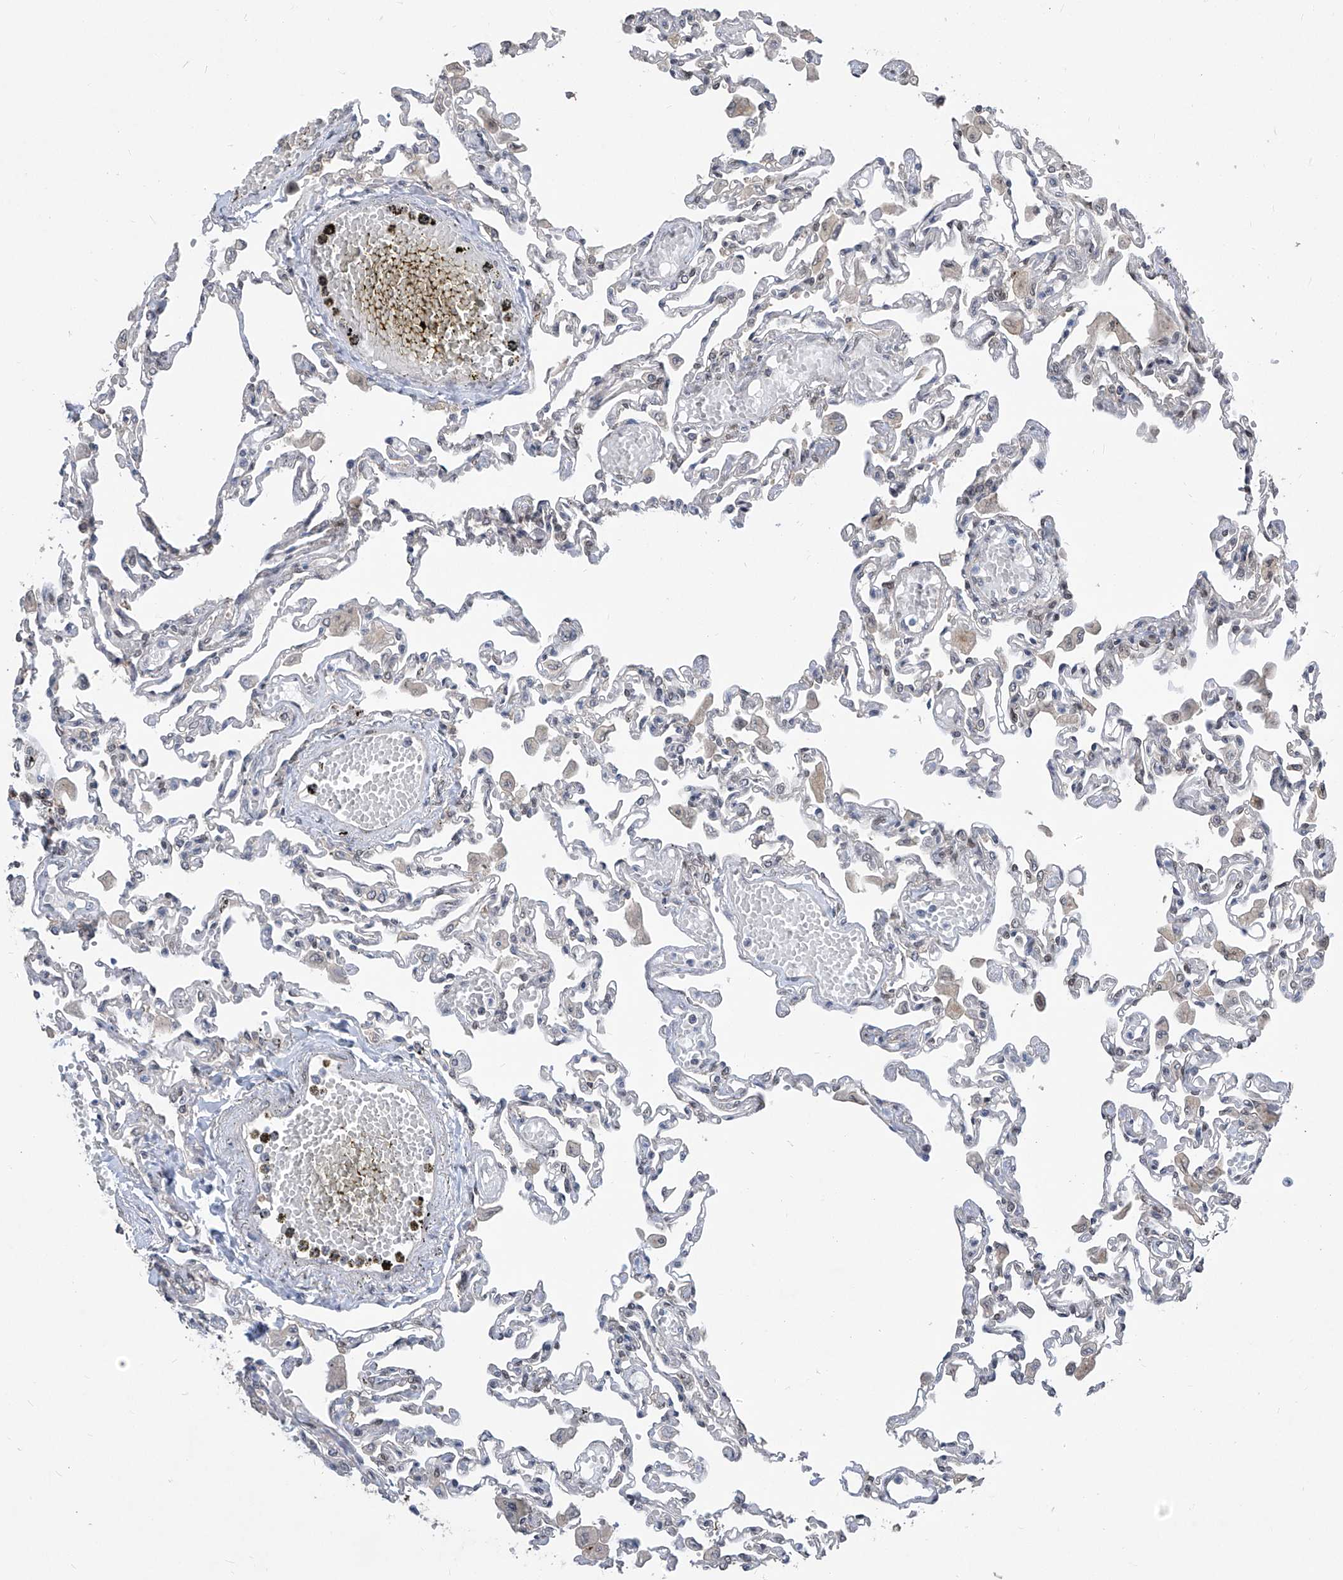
{"staining": {"intensity": "strong", "quantity": "<25%", "location": "cytoplasmic/membranous"}, "tissue": "lung", "cell_type": "Alveolar cells", "image_type": "normal", "snomed": [{"axis": "morphology", "description": "Normal tissue, NOS"}, {"axis": "topography", "description": "Bronchus"}, {"axis": "topography", "description": "Lung"}], "caption": "A brown stain highlights strong cytoplasmic/membranous expression of a protein in alveolar cells of normal lung.", "gene": "CETN1", "patient": {"sex": "female", "age": 49}}